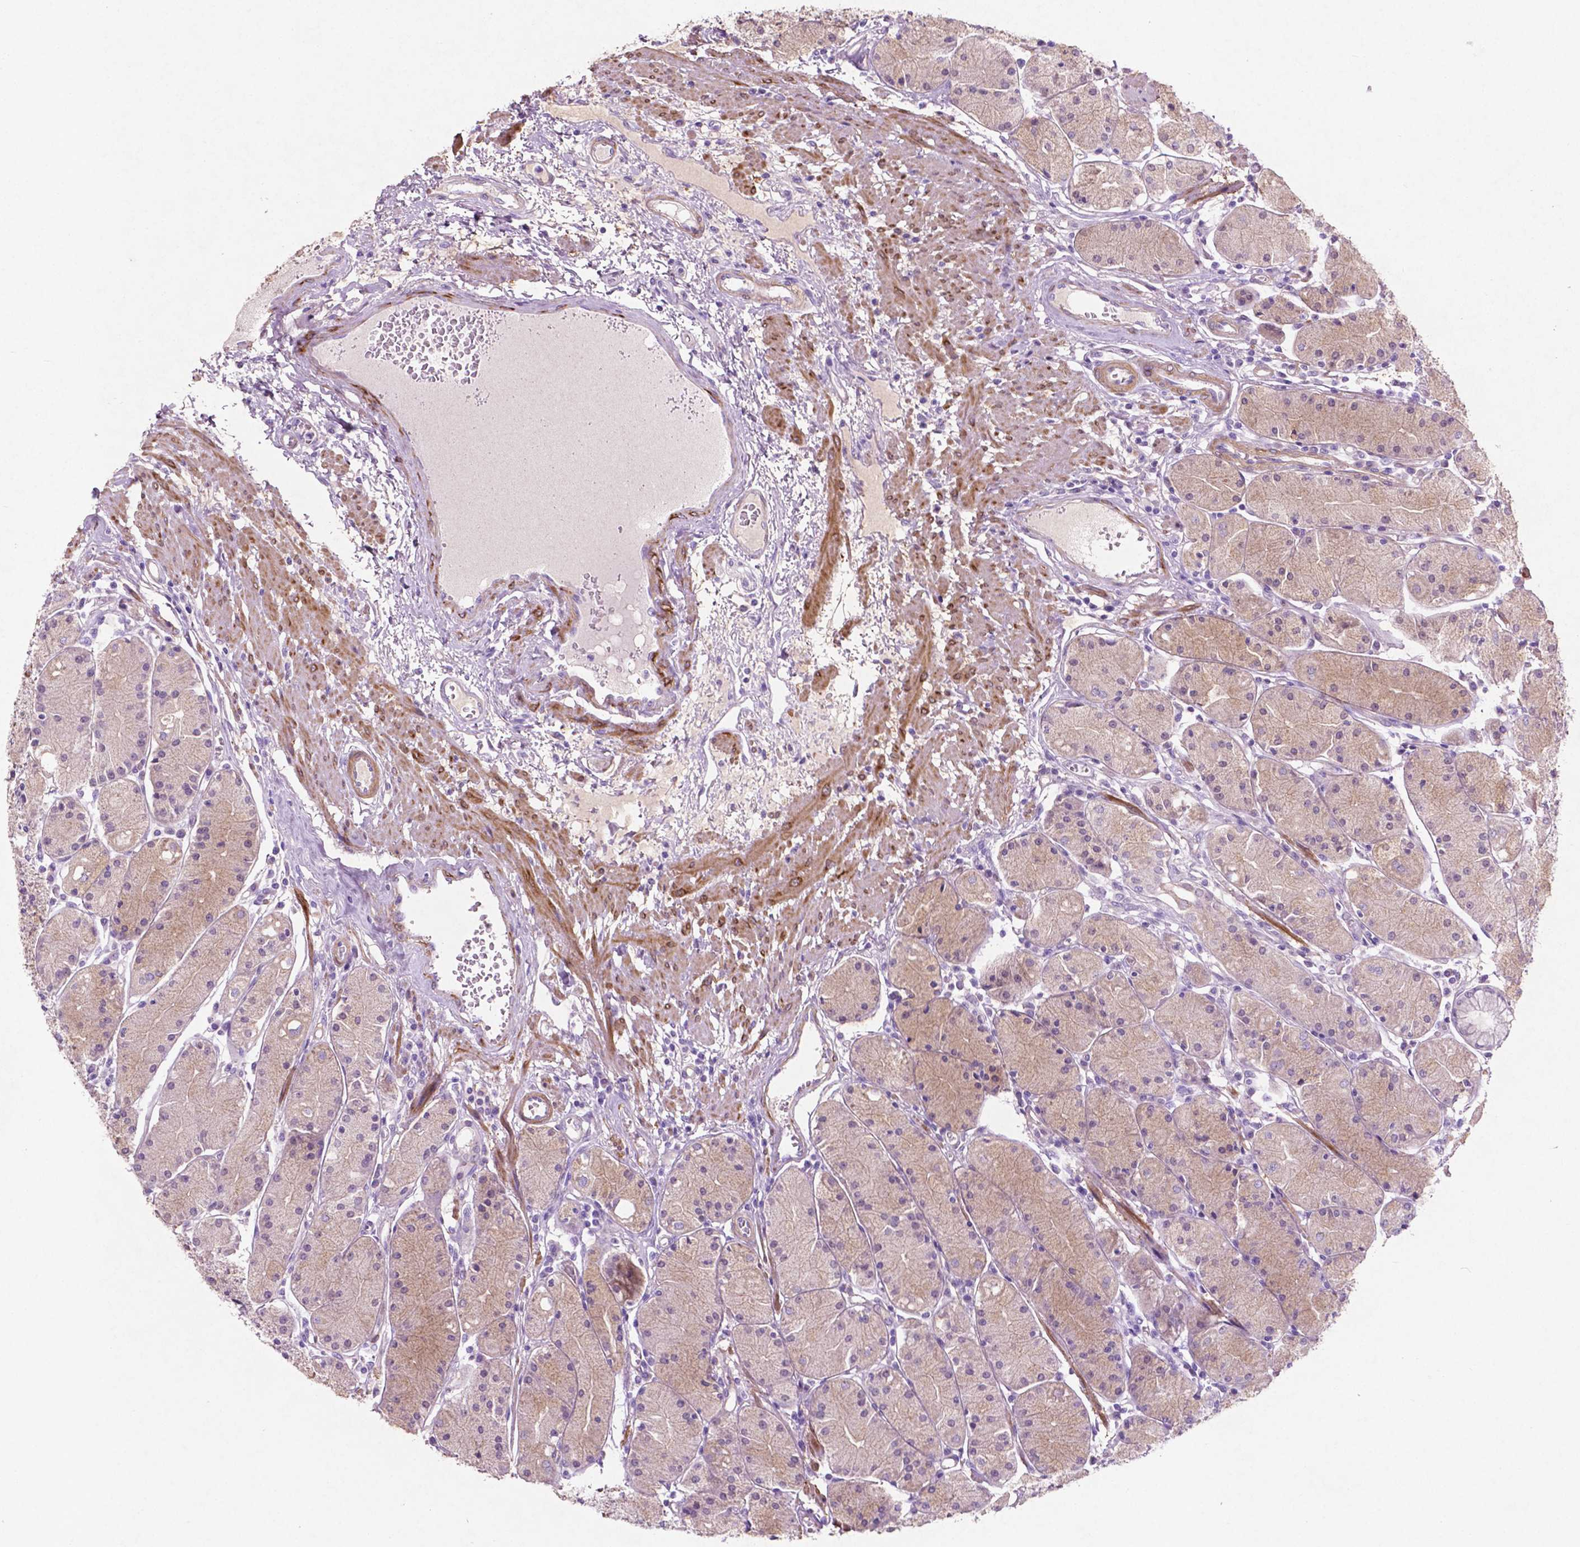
{"staining": {"intensity": "weak", "quantity": "<25%", "location": "cytoplasmic/membranous"}, "tissue": "stomach", "cell_type": "Glandular cells", "image_type": "normal", "snomed": [{"axis": "morphology", "description": "Normal tissue, NOS"}, {"axis": "topography", "description": "Stomach, upper"}], "caption": "Photomicrograph shows no protein staining in glandular cells of normal stomach.", "gene": "ASPG", "patient": {"sex": "male", "age": 69}}